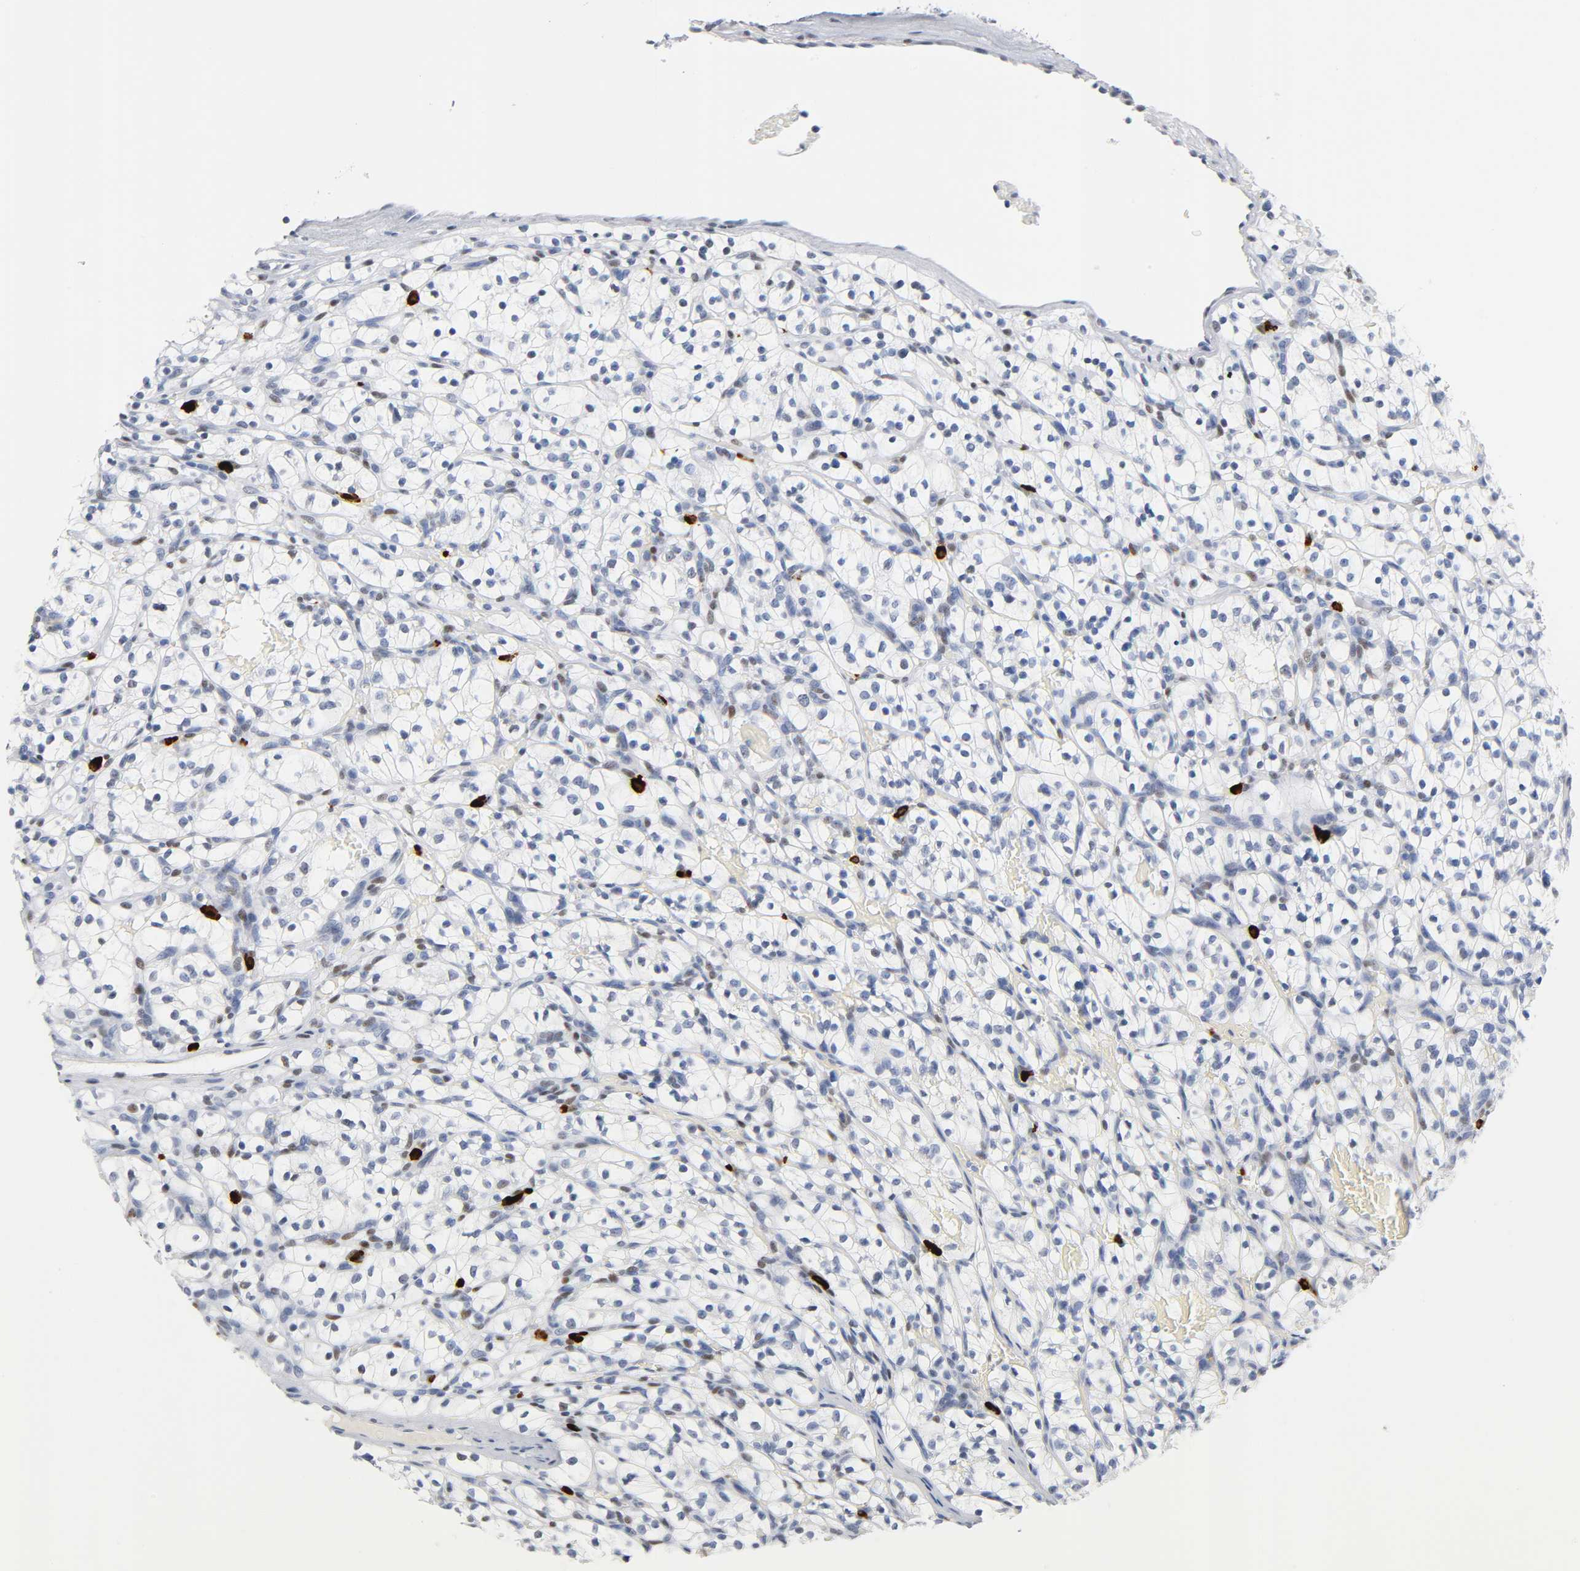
{"staining": {"intensity": "moderate", "quantity": "<25%", "location": "nuclear"}, "tissue": "renal cancer", "cell_type": "Tumor cells", "image_type": "cancer", "snomed": [{"axis": "morphology", "description": "Adenocarcinoma, NOS"}, {"axis": "topography", "description": "Kidney"}], "caption": "A high-resolution micrograph shows immunohistochemistry (IHC) staining of adenocarcinoma (renal), which shows moderate nuclear positivity in about <25% of tumor cells.", "gene": "NAB2", "patient": {"sex": "female", "age": 57}}